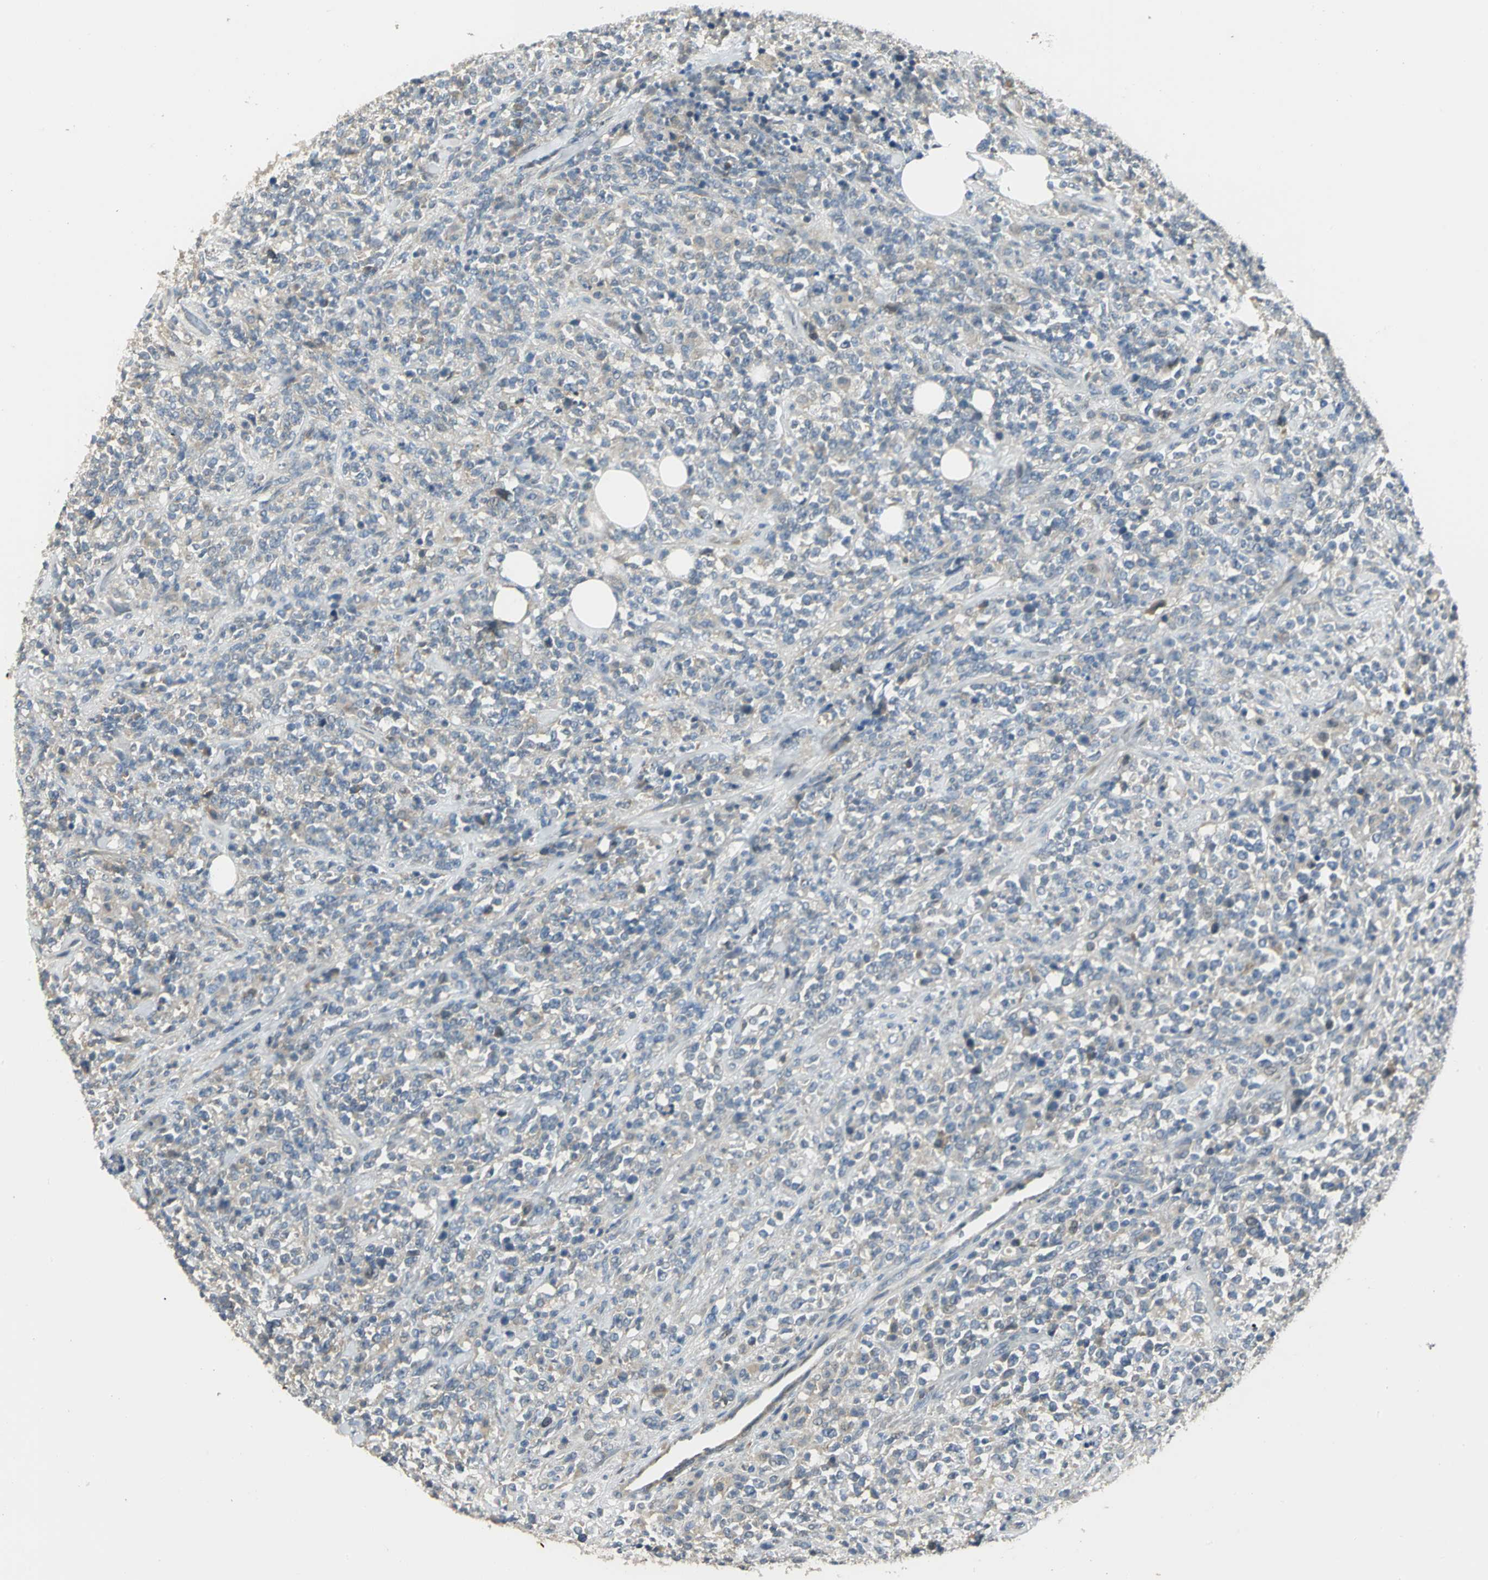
{"staining": {"intensity": "negative", "quantity": "none", "location": "none"}, "tissue": "lymphoma", "cell_type": "Tumor cells", "image_type": "cancer", "snomed": [{"axis": "morphology", "description": "Malignant lymphoma, non-Hodgkin's type, High grade"}, {"axis": "topography", "description": "Soft tissue"}], "caption": "IHC histopathology image of human lymphoma stained for a protein (brown), which demonstrates no positivity in tumor cells. Brightfield microscopy of immunohistochemistry (IHC) stained with DAB (brown) and hematoxylin (blue), captured at high magnification.", "gene": "PROC", "patient": {"sex": "male", "age": 18}}